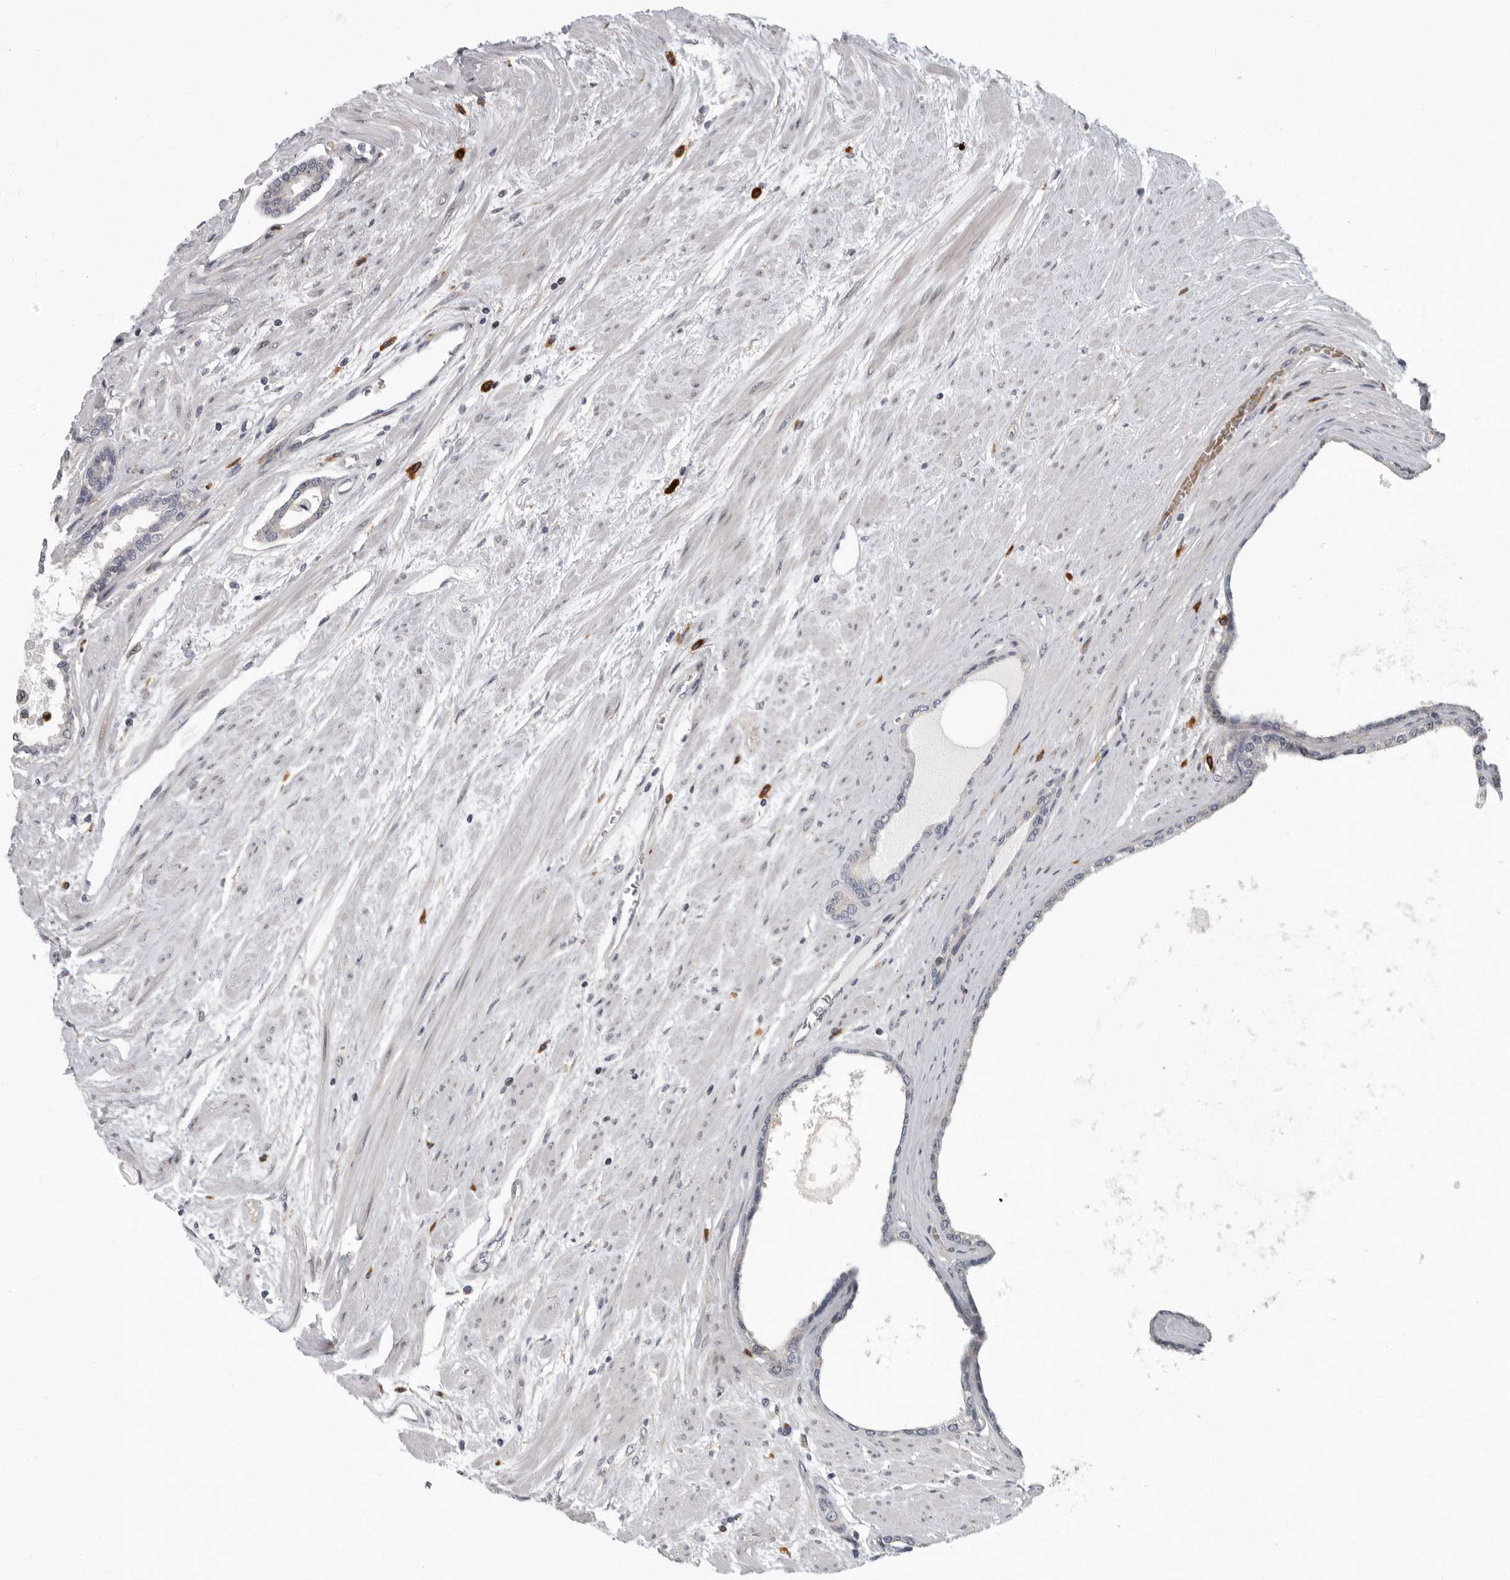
{"staining": {"intensity": "negative", "quantity": "none", "location": "none"}, "tissue": "prostate cancer", "cell_type": "Tumor cells", "image_type": "cancer", "snomed": [{"axis": "morphology", "description": "Adenocarcinoma, Low grade"}, {"axis": "topography", "description": "Prostate"}], "caption": "Photomicrograph shows no protein staining in tumor cells of low-grade adenocarcinoma (prostate) tissue.", "gene": "PDCD11", "patient": {"sex": "male", "age": 60}}